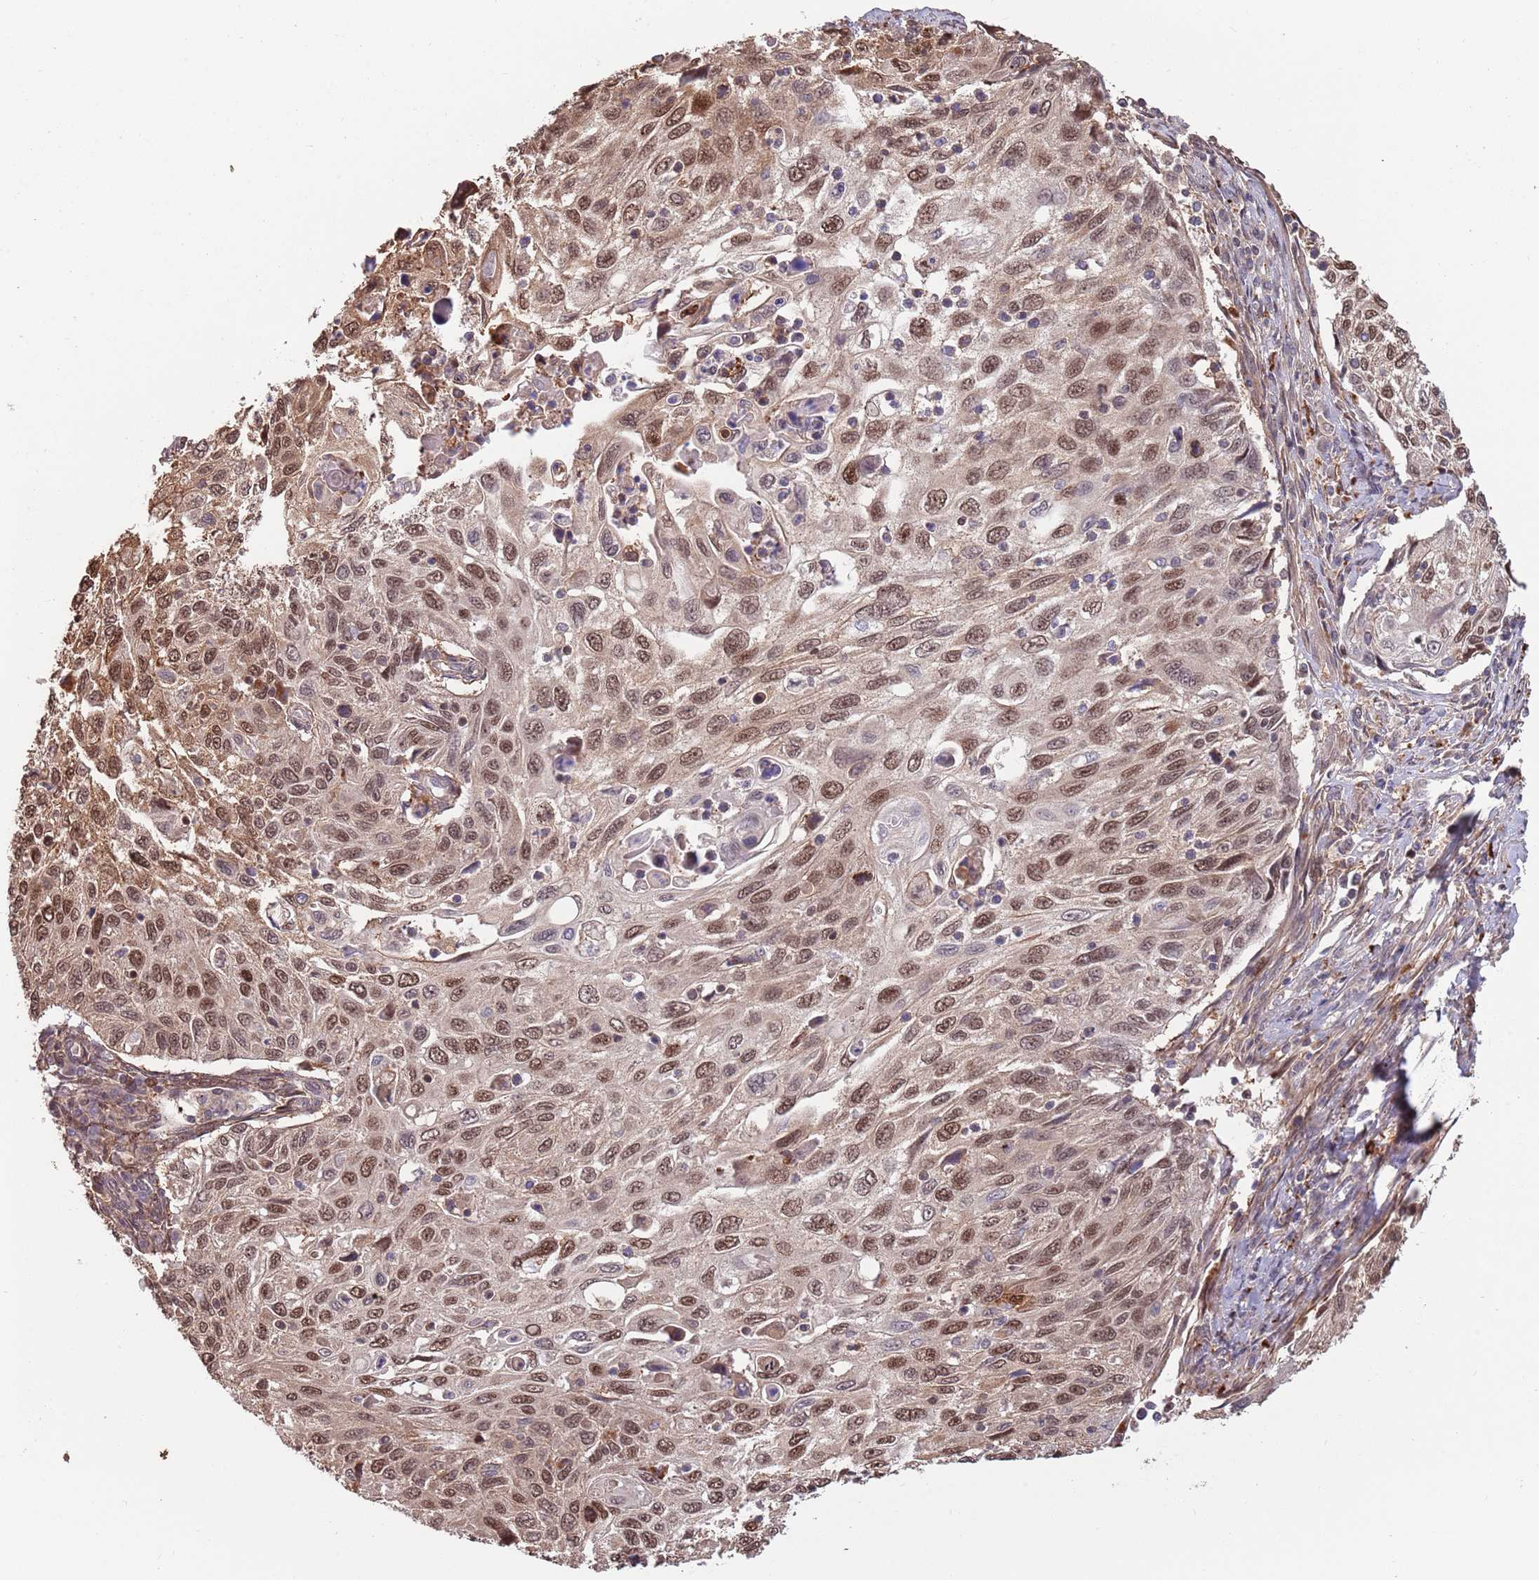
{"staining": {"intensity": "moderate", "quantity": ">75%", "location": "cytoplasmic/membranous,nuclear"}, "tissue": "cervical cancer", "cell_type": "Tumor cells", "image_type": "cancer", "snomed": [{"axis": "morphology", "description": "Squamous cell carcinoma, NOS"}, {"axis": "topography", "description": "Cervix"}], "caption": "Cervical cancer (squamous cell carcinoma) stained with IHC shows moderate cytoplasmic/membranous and nuclear staining in approximately >75% of tumor cells.", "gene": "SALL1", "patient": {"sex": "female", "age": 70}}